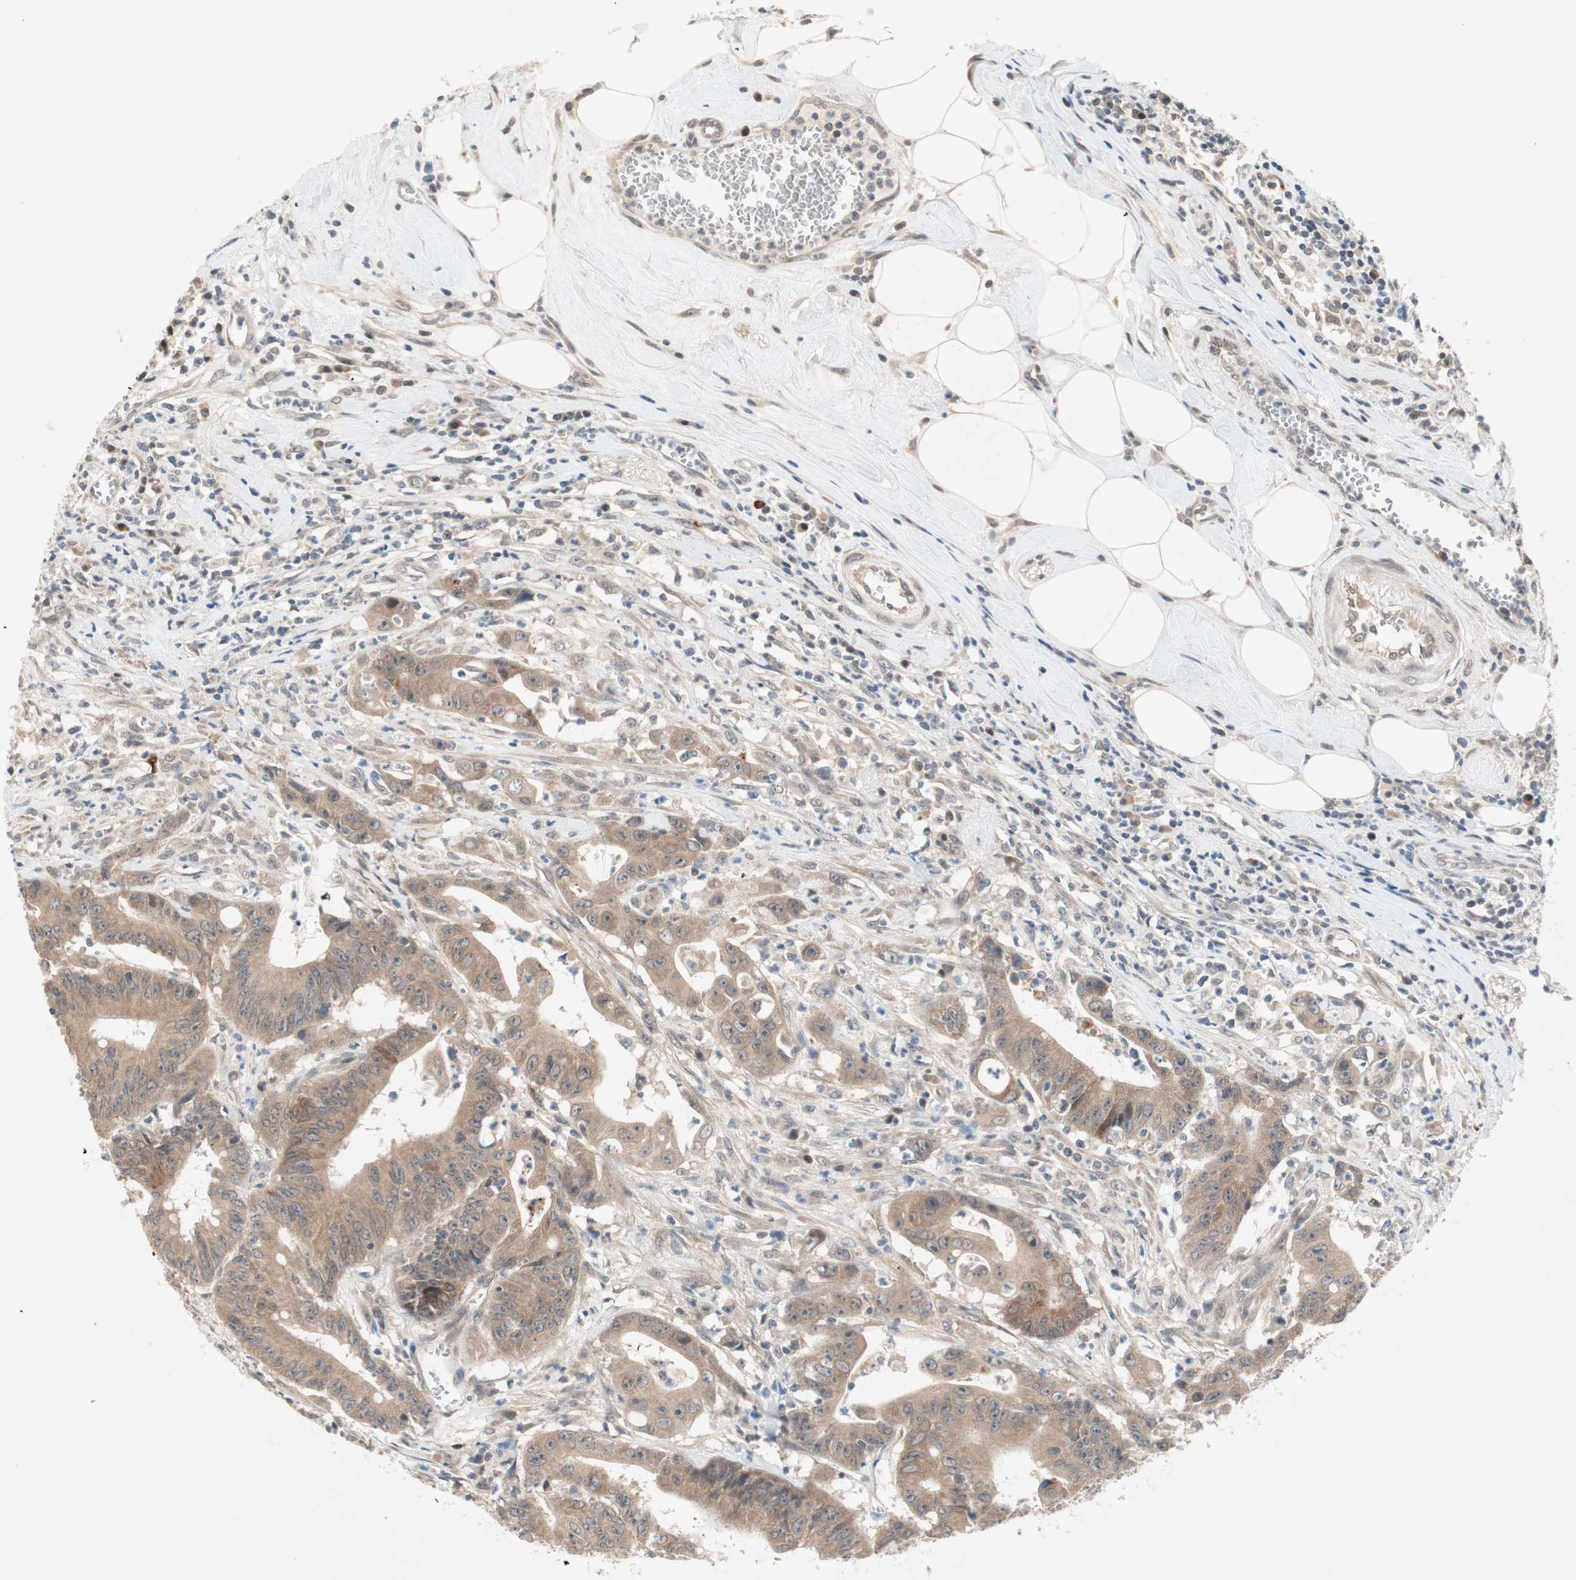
{"staining": {"intensity": "weak", "quantity": ">75%", "location": "cytoplasmic/membranous"}, "tissue": "colorectal cancer", "cell_type": "Tumor cells", "image_type": "cancer", "snomed": [{"axis": "morphology", "description": "Adenocarcinoma, NOS"}, {"axis": "topography", "description": "Colon"}], "caption": "Colorectal adenocarcinoma was stained to show a protein in brown. There is low levels of weak cytoplasmic/membranous positivity in about >75% of tumor cells. Using DAB (brown) and hematoxylin (blue) stains, captured at high magnification using brightfield microscopy.", "gene": "PGBD1", "patient": {"sex": "male", "age": 45}}